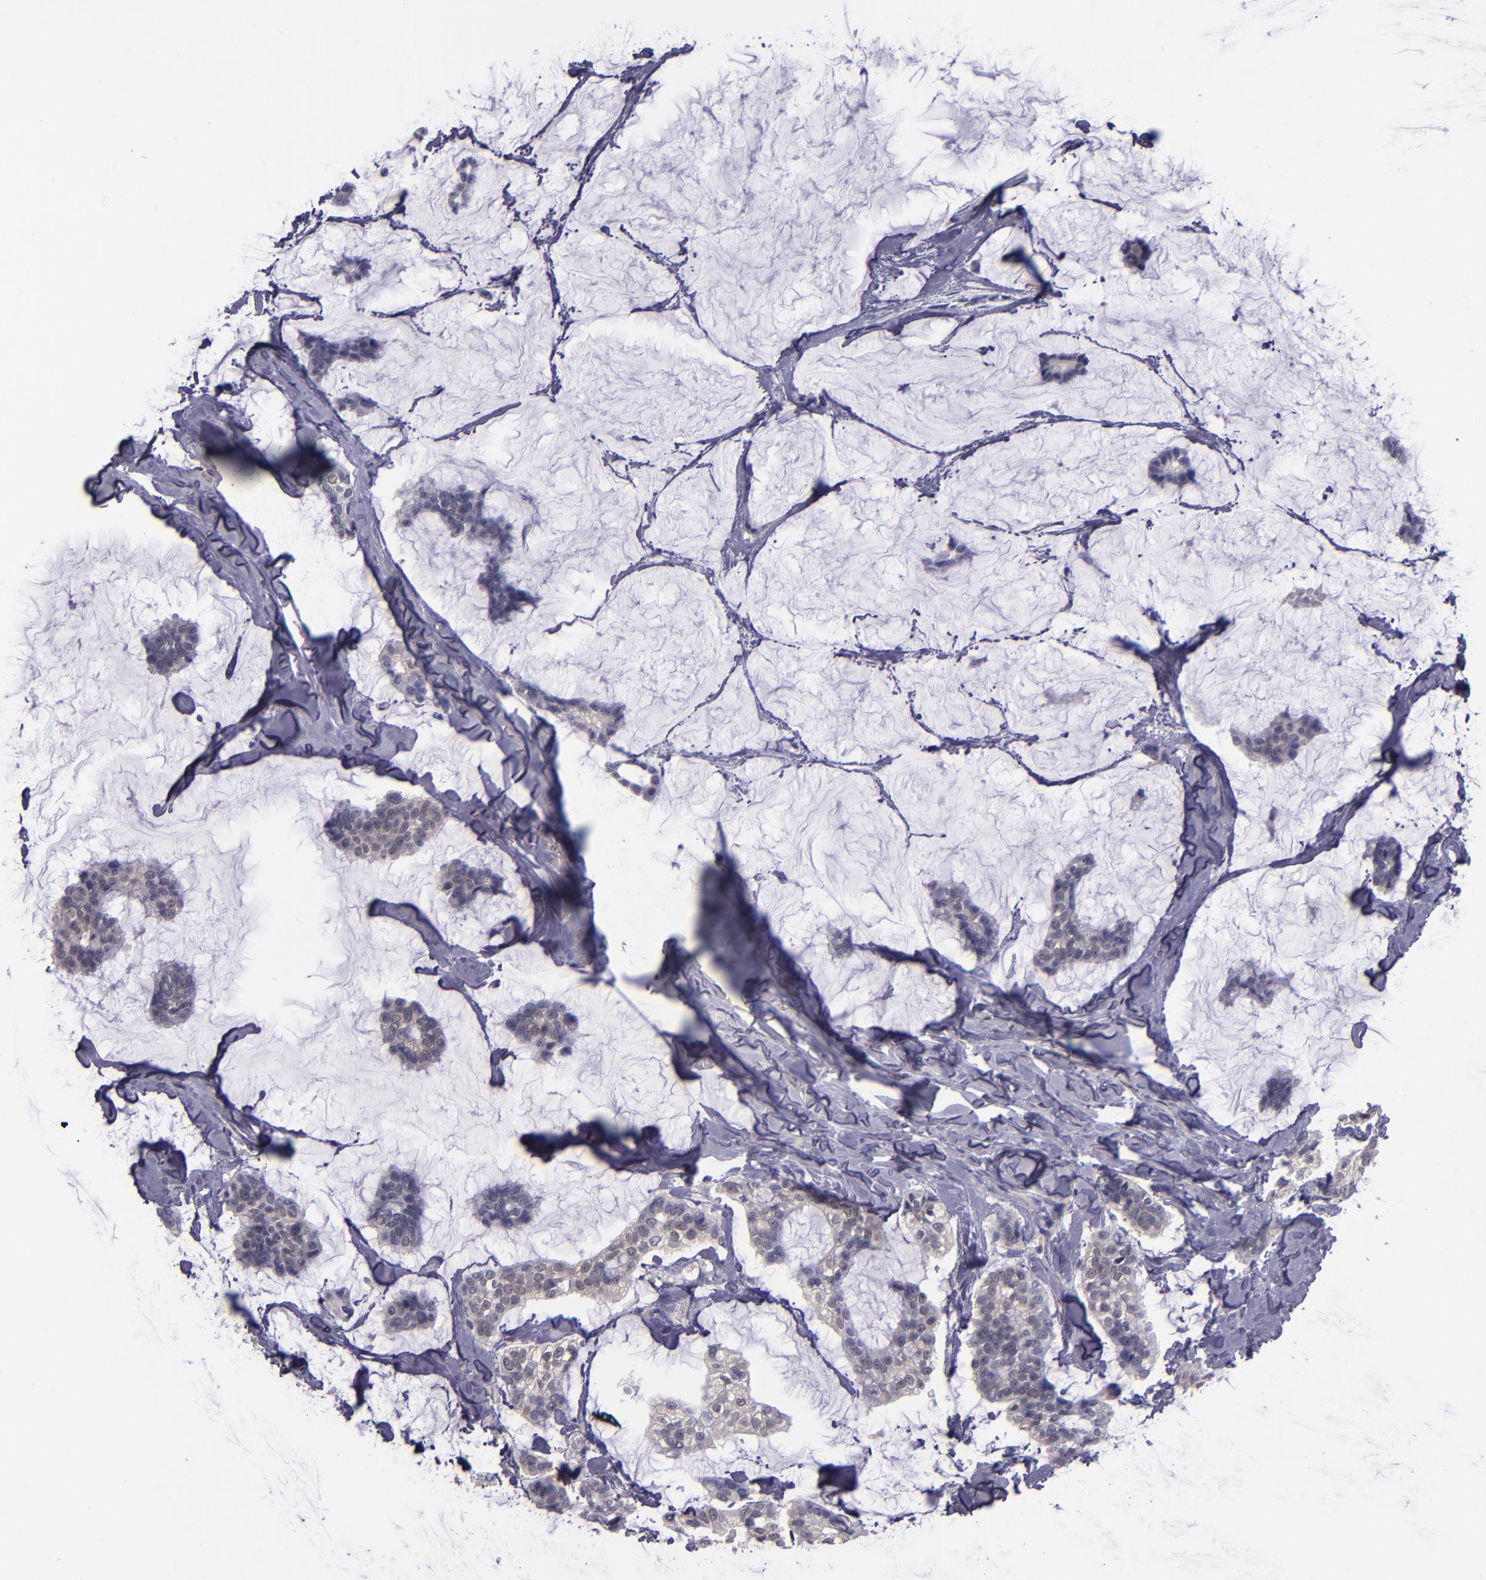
{"staining": {"intensity": "negative", "quantity": "none", "location": "none"}, "tissue": "breast cancer", "cell_type": "Tumor cells", "image_type": "cancer", "snomed": [{"axis": "morphology", "description": "Duct carcinoma"}, {"axis": "topography", "description": "Breast"}], "caption": "DAB immunohistochemical staining of breast cancer (infiltrating ductal carcinoma) reveals no significant positivity in tumor cells.", "gene": "CEBPE", "patient": {"sex": "female", "age": 93}}